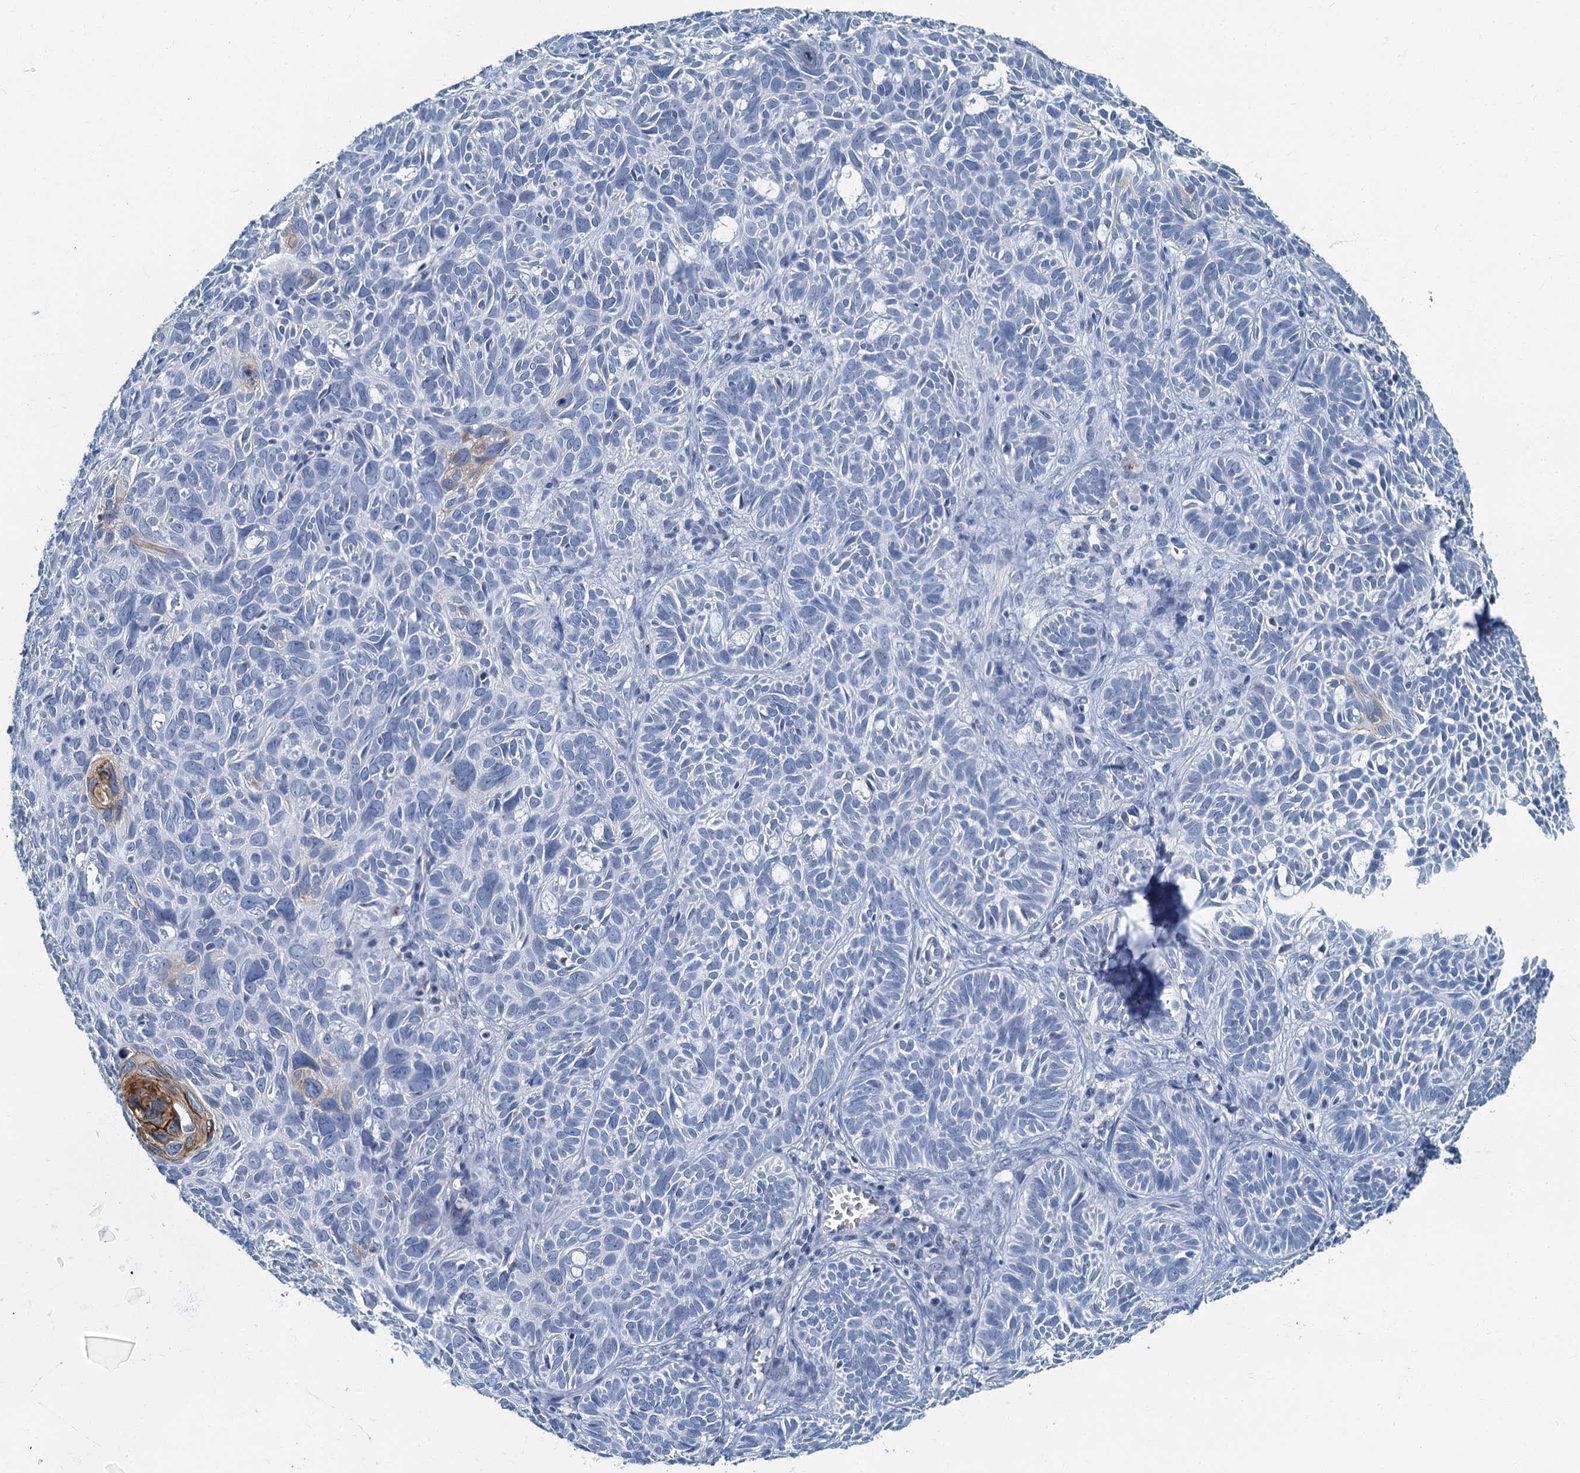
{"staining": {"intensity": "negative", "quantity": "none", "location": "none"}, "tissue": "skin cancer", "cell_type": "Tumor cells", "image_type": "cancer", "snomed": [{"axis": "morphology", "description": "Basal cell carcinoma"}, {"axis": "topography", "description": "Skin"}], "caption": "Immunohistochemistry (IHC) of human skin basal cell carcinoma shows no expression in tumor cells.", "gene": "LYPD3", "patient": {"sex": "male", "age": 69}}